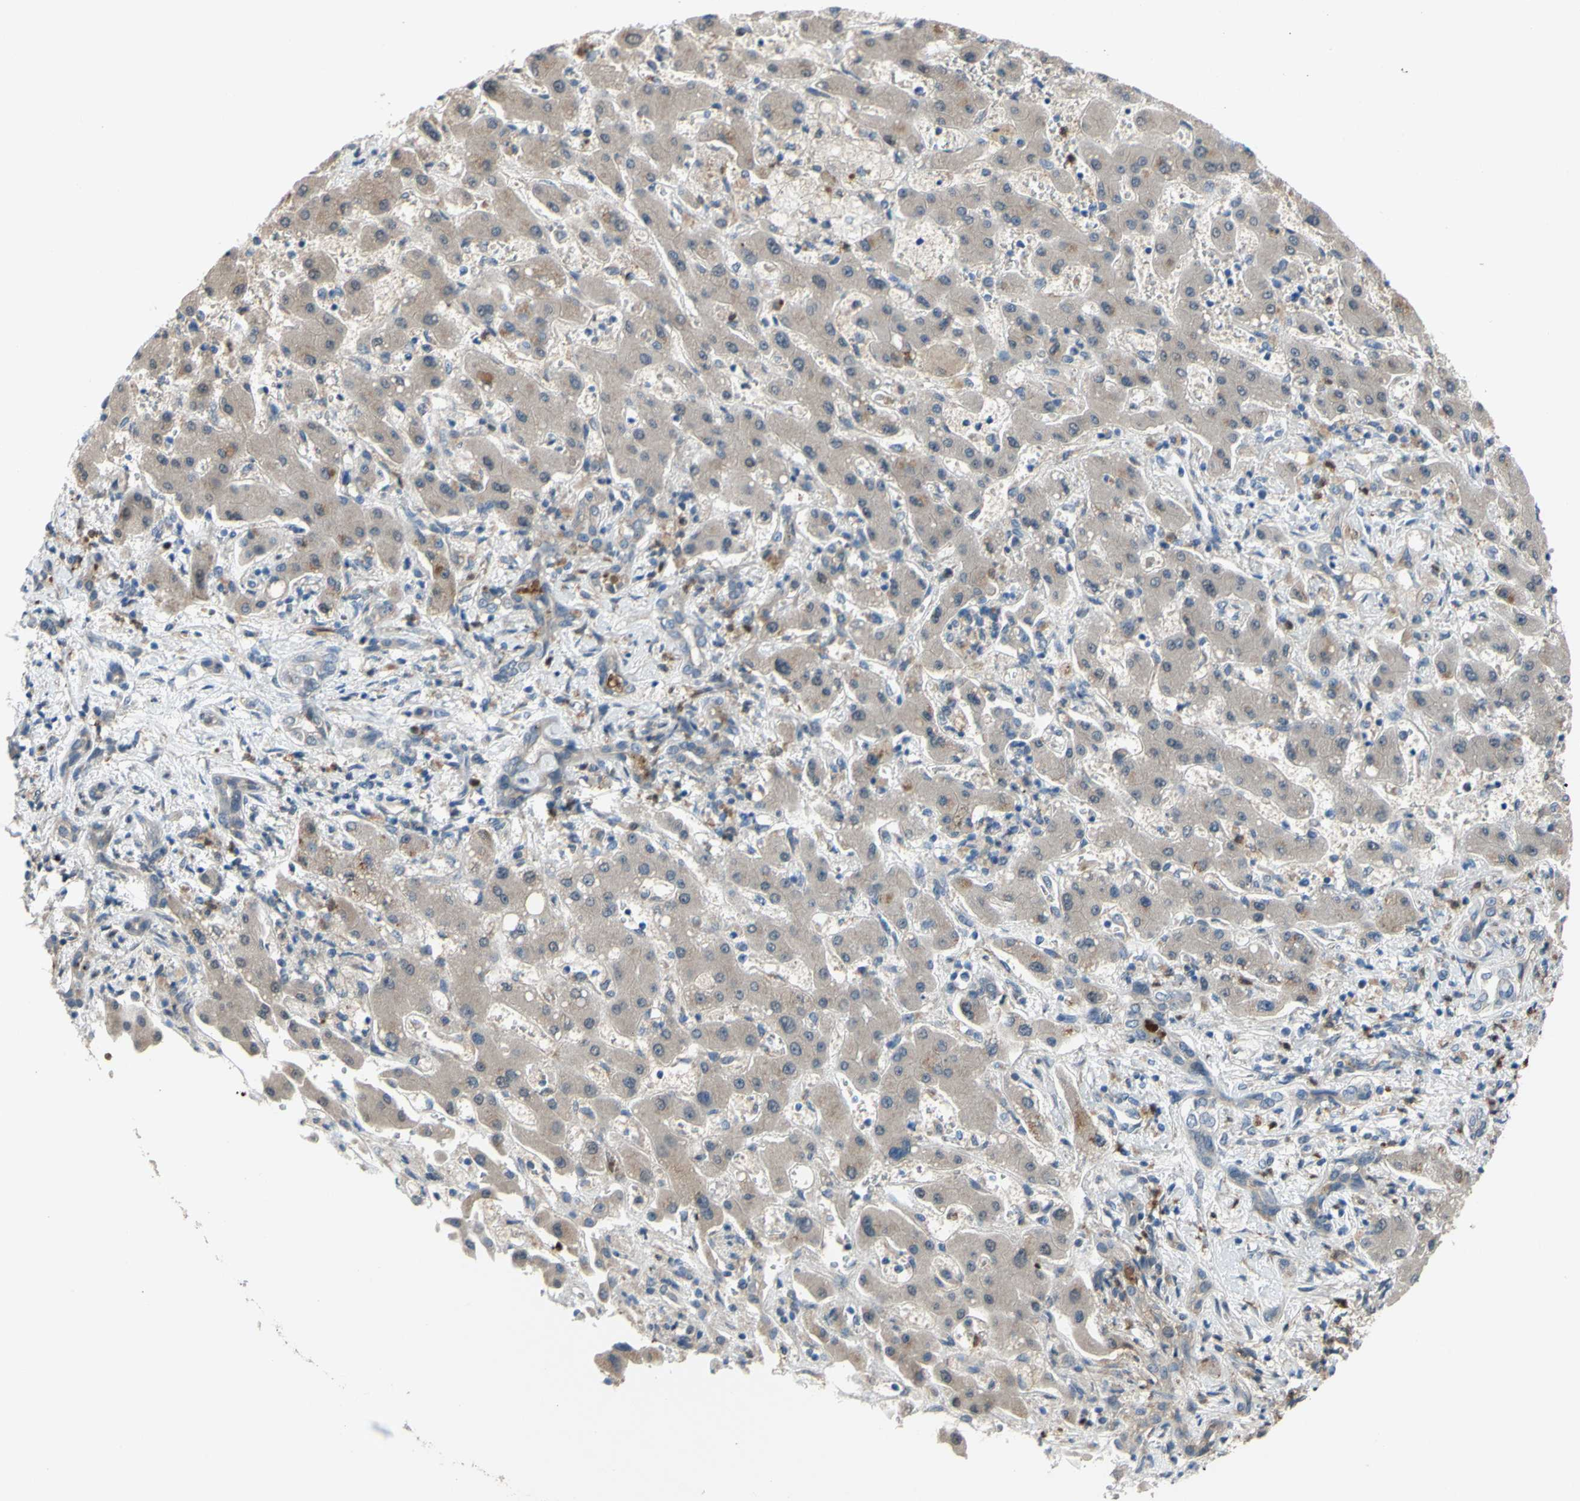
{"staining": {"intensity": "weak", "quantity": ">75%", "location": "cytoplasmic/membranous"}, "tissue": "liver cancer", "cell_type": "Tumor cells", "image_type": "cancer", "snomed": [{"axis": "morphology", "description": "Cholangiocarcinoma"}, {"axis": "topography", "description": "Liver"}], "caption": "Weak cytoplasmic/membranous positivity is appreciated in about >75% of tumor cells in liver cholangiocarcinoma.", "gene": "GRAMD2B", "patient": {"sex": "male", "age": 50}}